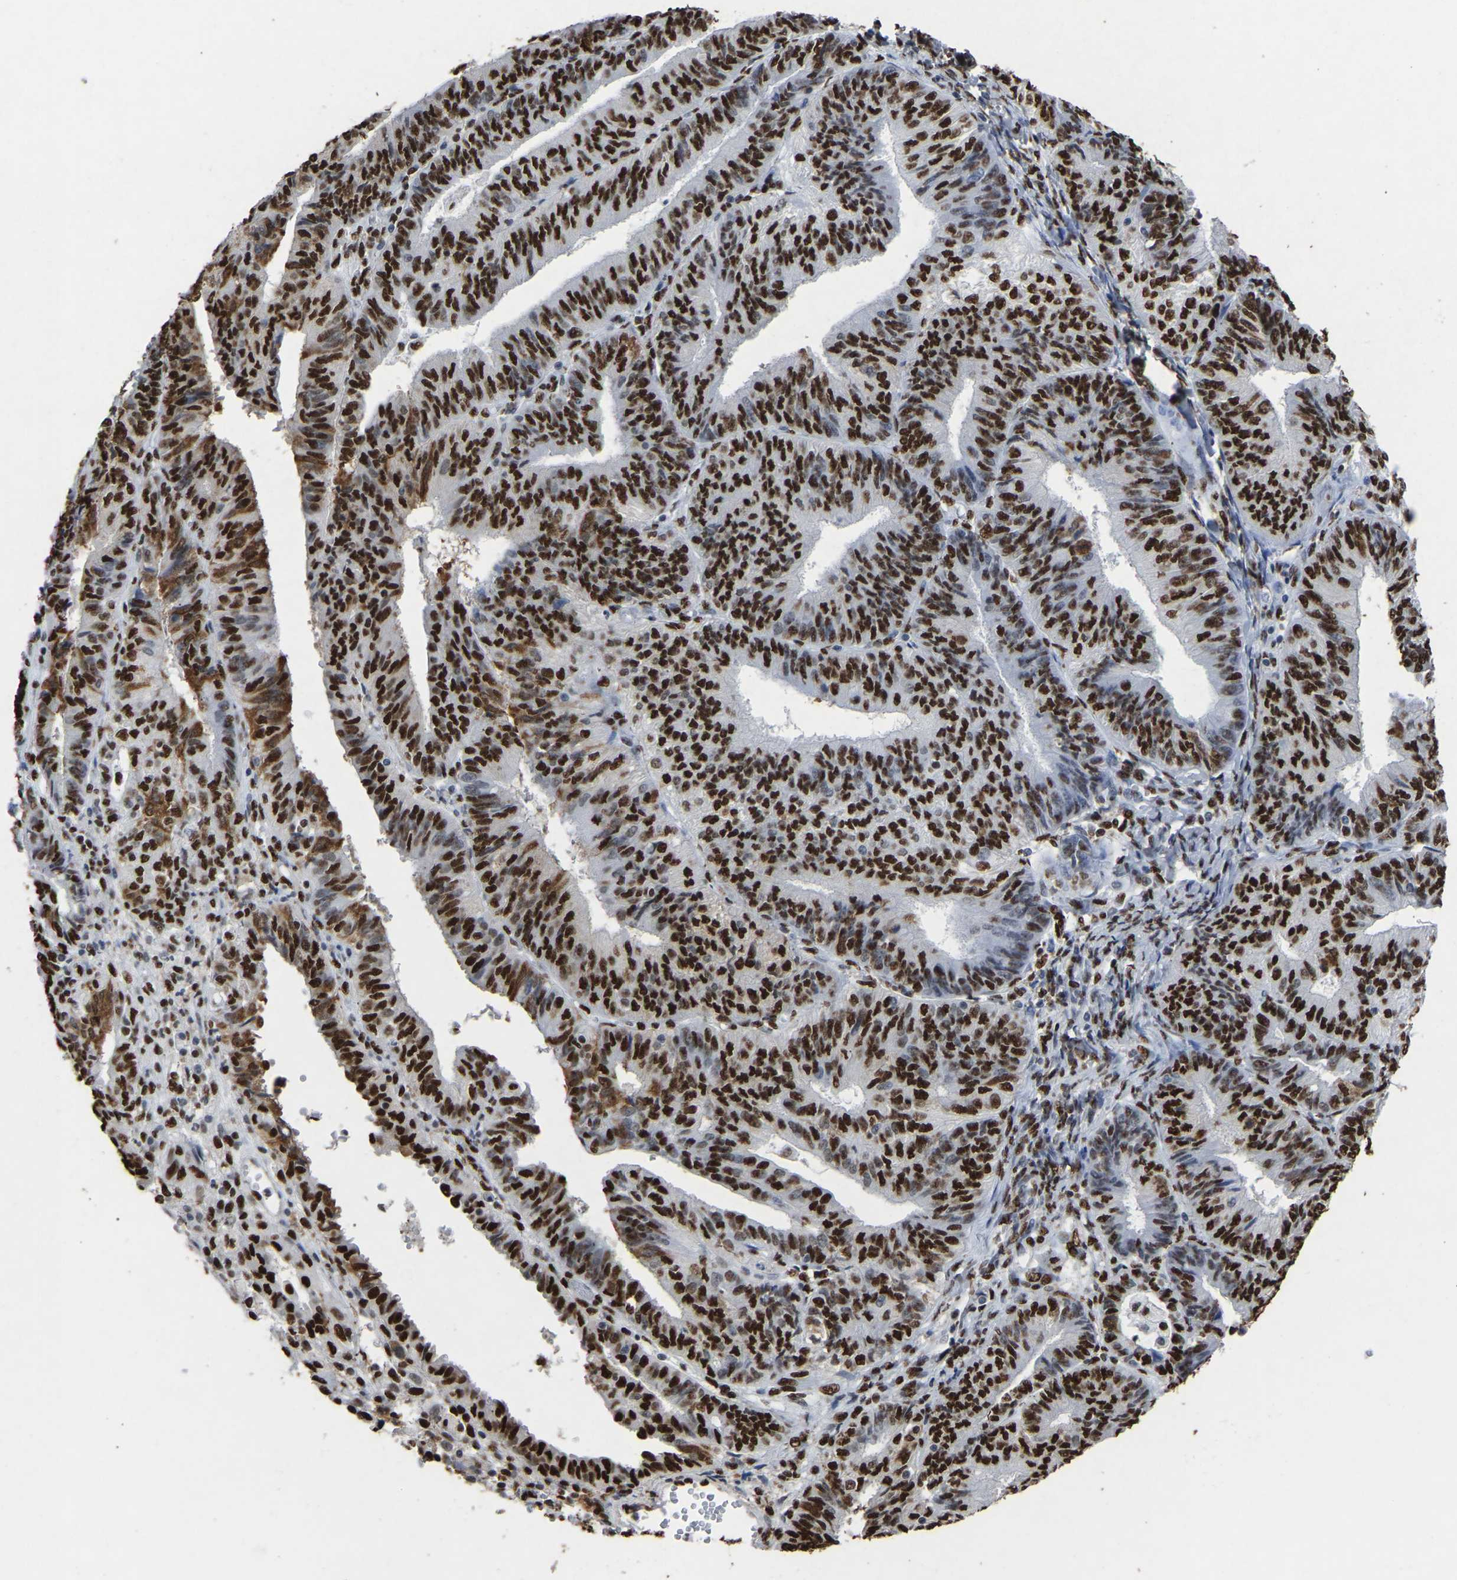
{"staining": {"intensity": "strong", "quantity": ">75%", "location": "nuclear"}, "tissue": "endometrial cancer", "cell_type": "Tumor cells", "image_type": "cancer", "snomed": [{"axis": "morphology", "description": "Adenocarcinoma, NOS"}, {"axis": "topography", "description": "Endometrium"}], "caption": "Human endometrial adenocarcinoma stained for a protein (brown) shows strong nuclear positive expression in approximately >75% of tumor cells.", "gene": "RBL2", "patient": {"sex": "female", "age": 58}}